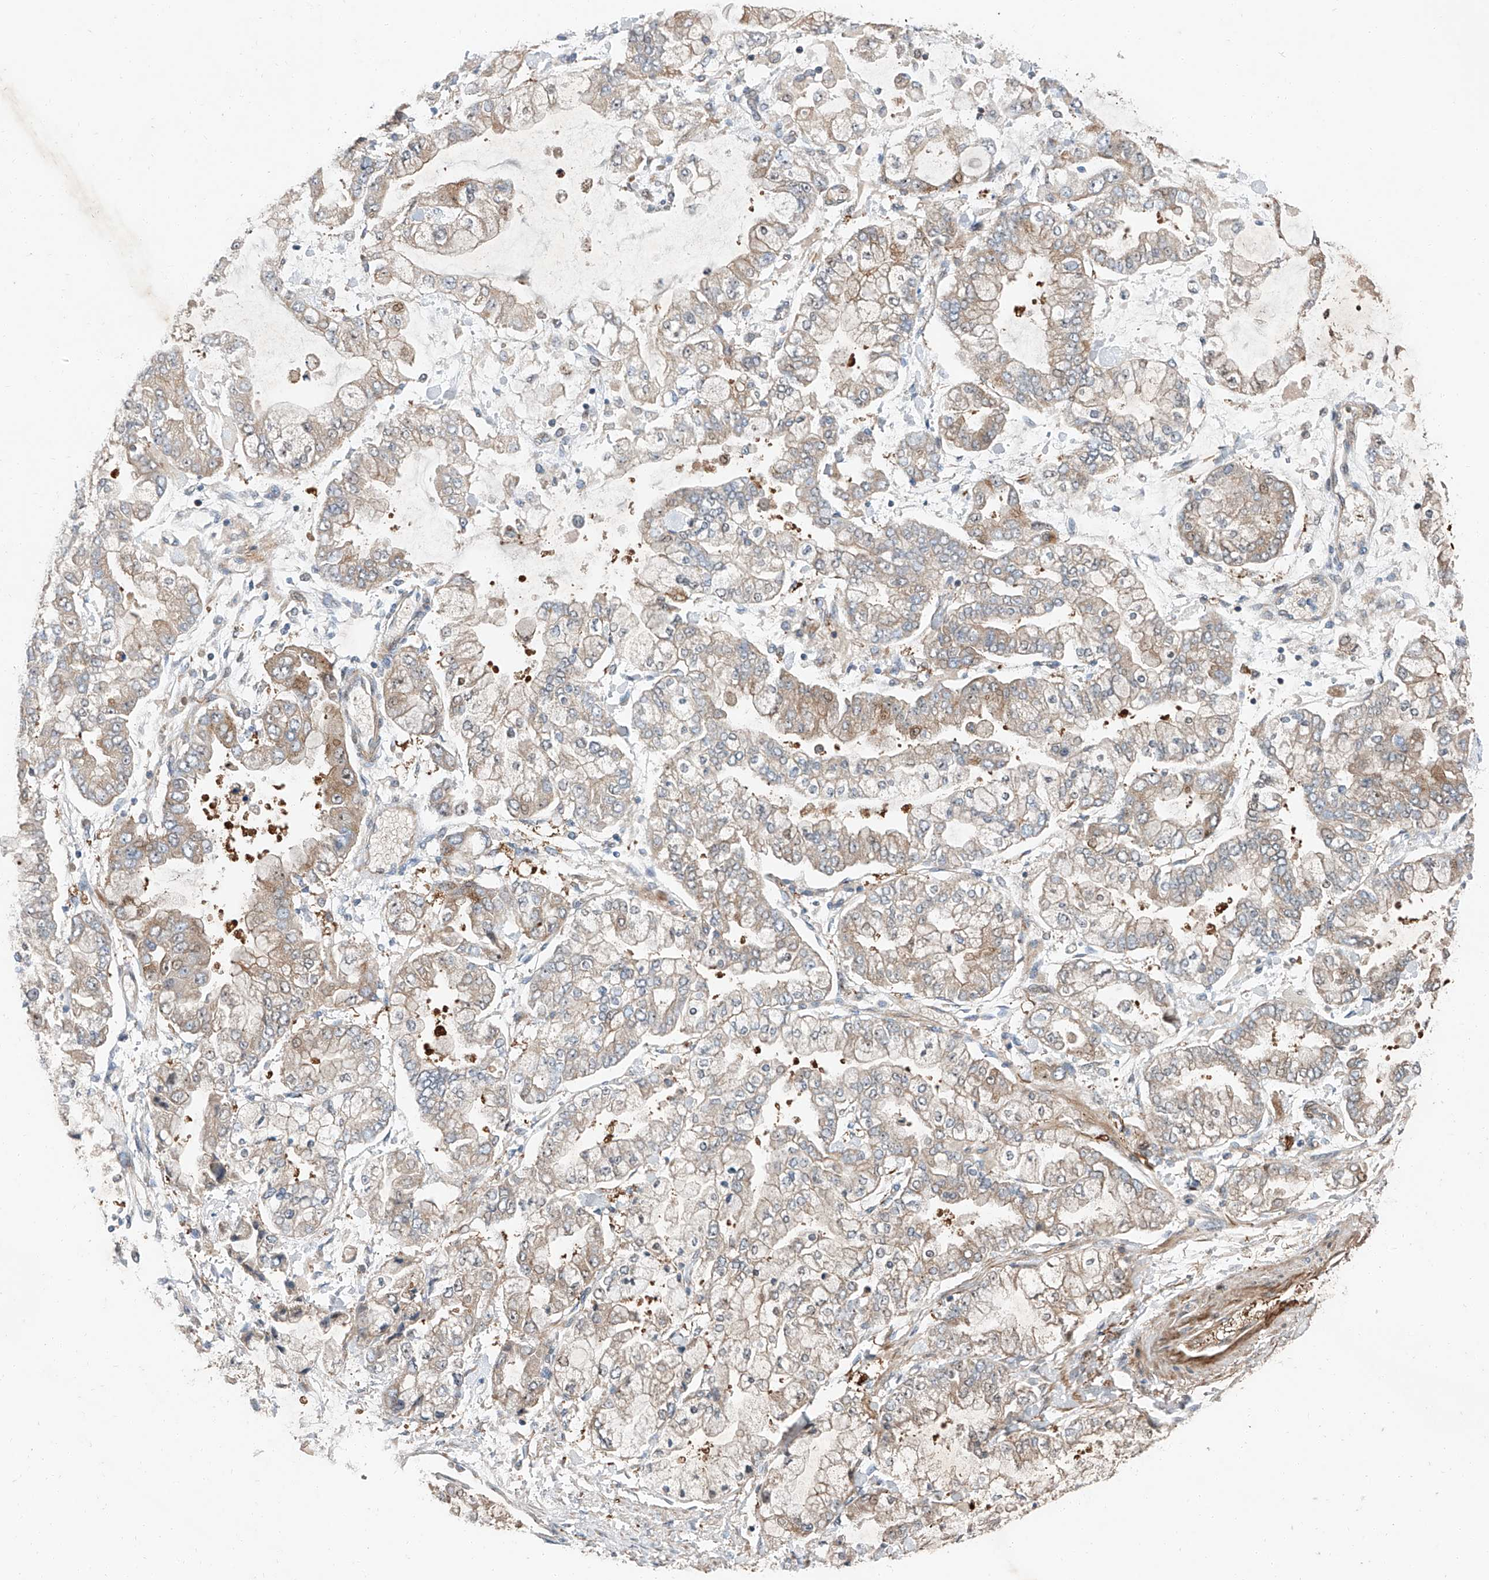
{"staining": {"intensity": "weak", "quantity": "25%-75%", "location": "cytoplasmic/membranous"}, "tissue": "stomach cancer", "cell_type": "Tumor cells", "image_type": "cancer", "snomed": [{"axis": "morphology", "description": "Normal tissue, NOS"}, {"axis": "morphology", "description": "Adenocarcinoma, NOS"}, {"axis": "topography", "description": "Stomach, upper"}, {"axis": "topography", "description": "Stomach"}], "caption": "An image of human stomach adenocarcinoma stained for a protein demonstrates weak cytoplasmic/membranous brown staining in tumor cells.", "gene": "USF3", "patient": {"sex": "male", "age": 76}}